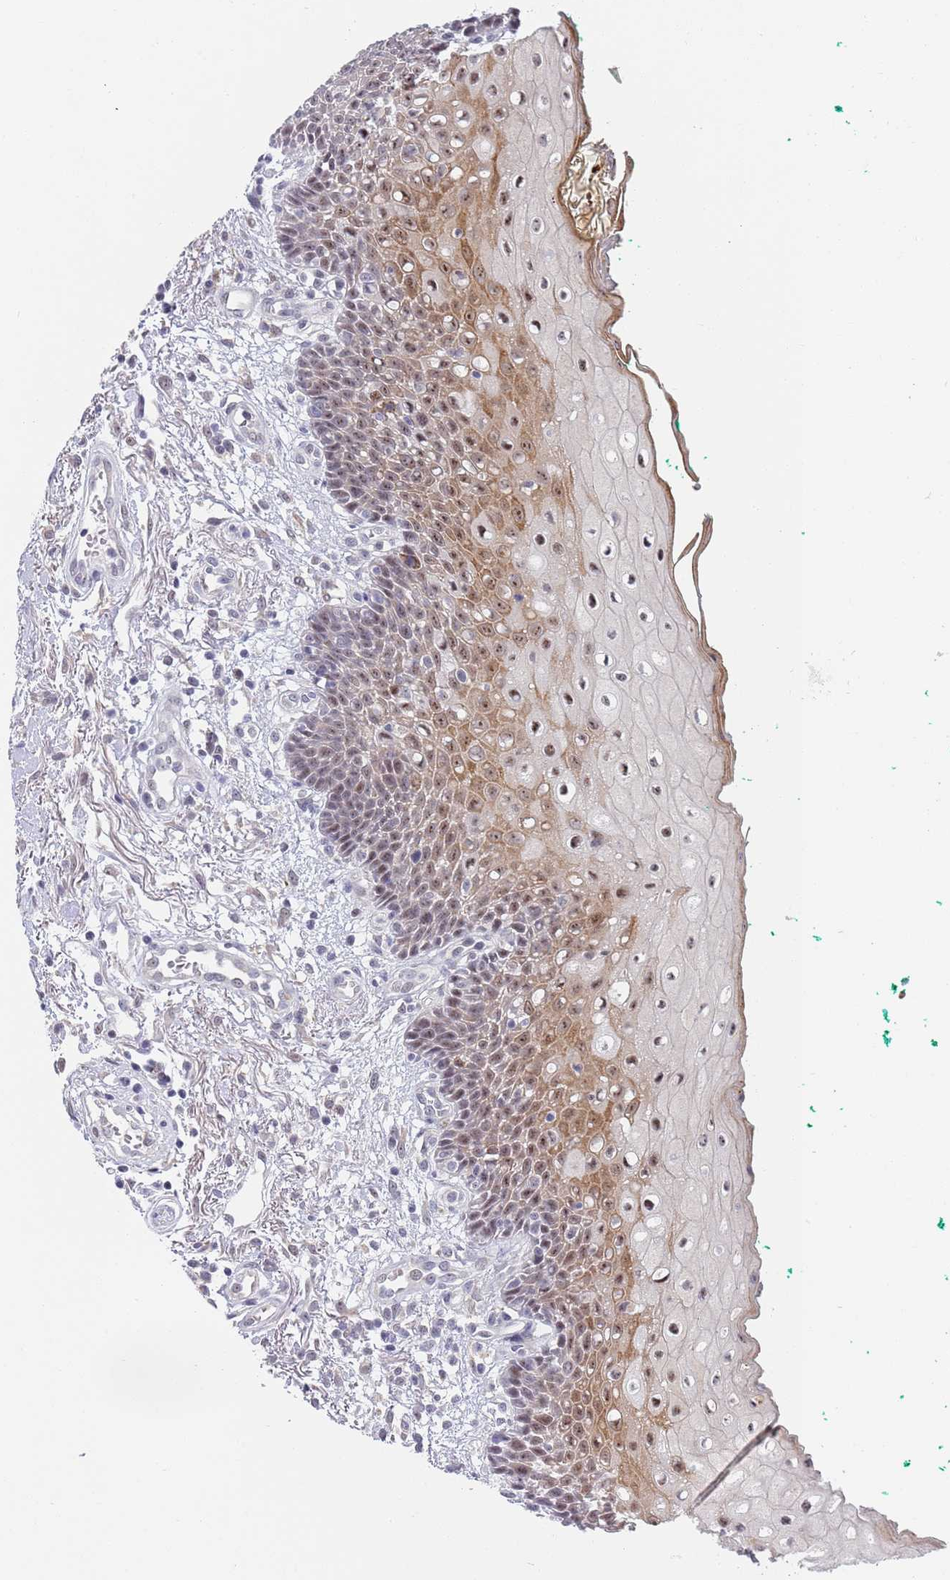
{"staining": {"intensity": "moderate", "quantity": ">75%", "location": "cytoplasmic/membranous,nuclear"}, "tissue": "oral mucosa", "cell_type": "Squamous epithelial cells", "image_type": "normal", "snomed": [{"axis": "morphology", "description": "Normal tissue, NOS"}, {"axis": "morphology", "description": "Squamous cell carcinoma, NOS"}, {"axis": "topography", "description": "Oral tissue"}, {"axis": "topography", "description": "Tounge, NOS"}, {"axis": "topography", "description": "Head-Neck"}], "caption": "Approximately >75% of squamous epithelial cells in normal oral mucosa show moderate cytoplasmic/membranous,nuclear protein positivity as visualized by brown immunohistochemical staining.", "gene": "PLCL2", "patient": {"sex": "male", "age": 79}}